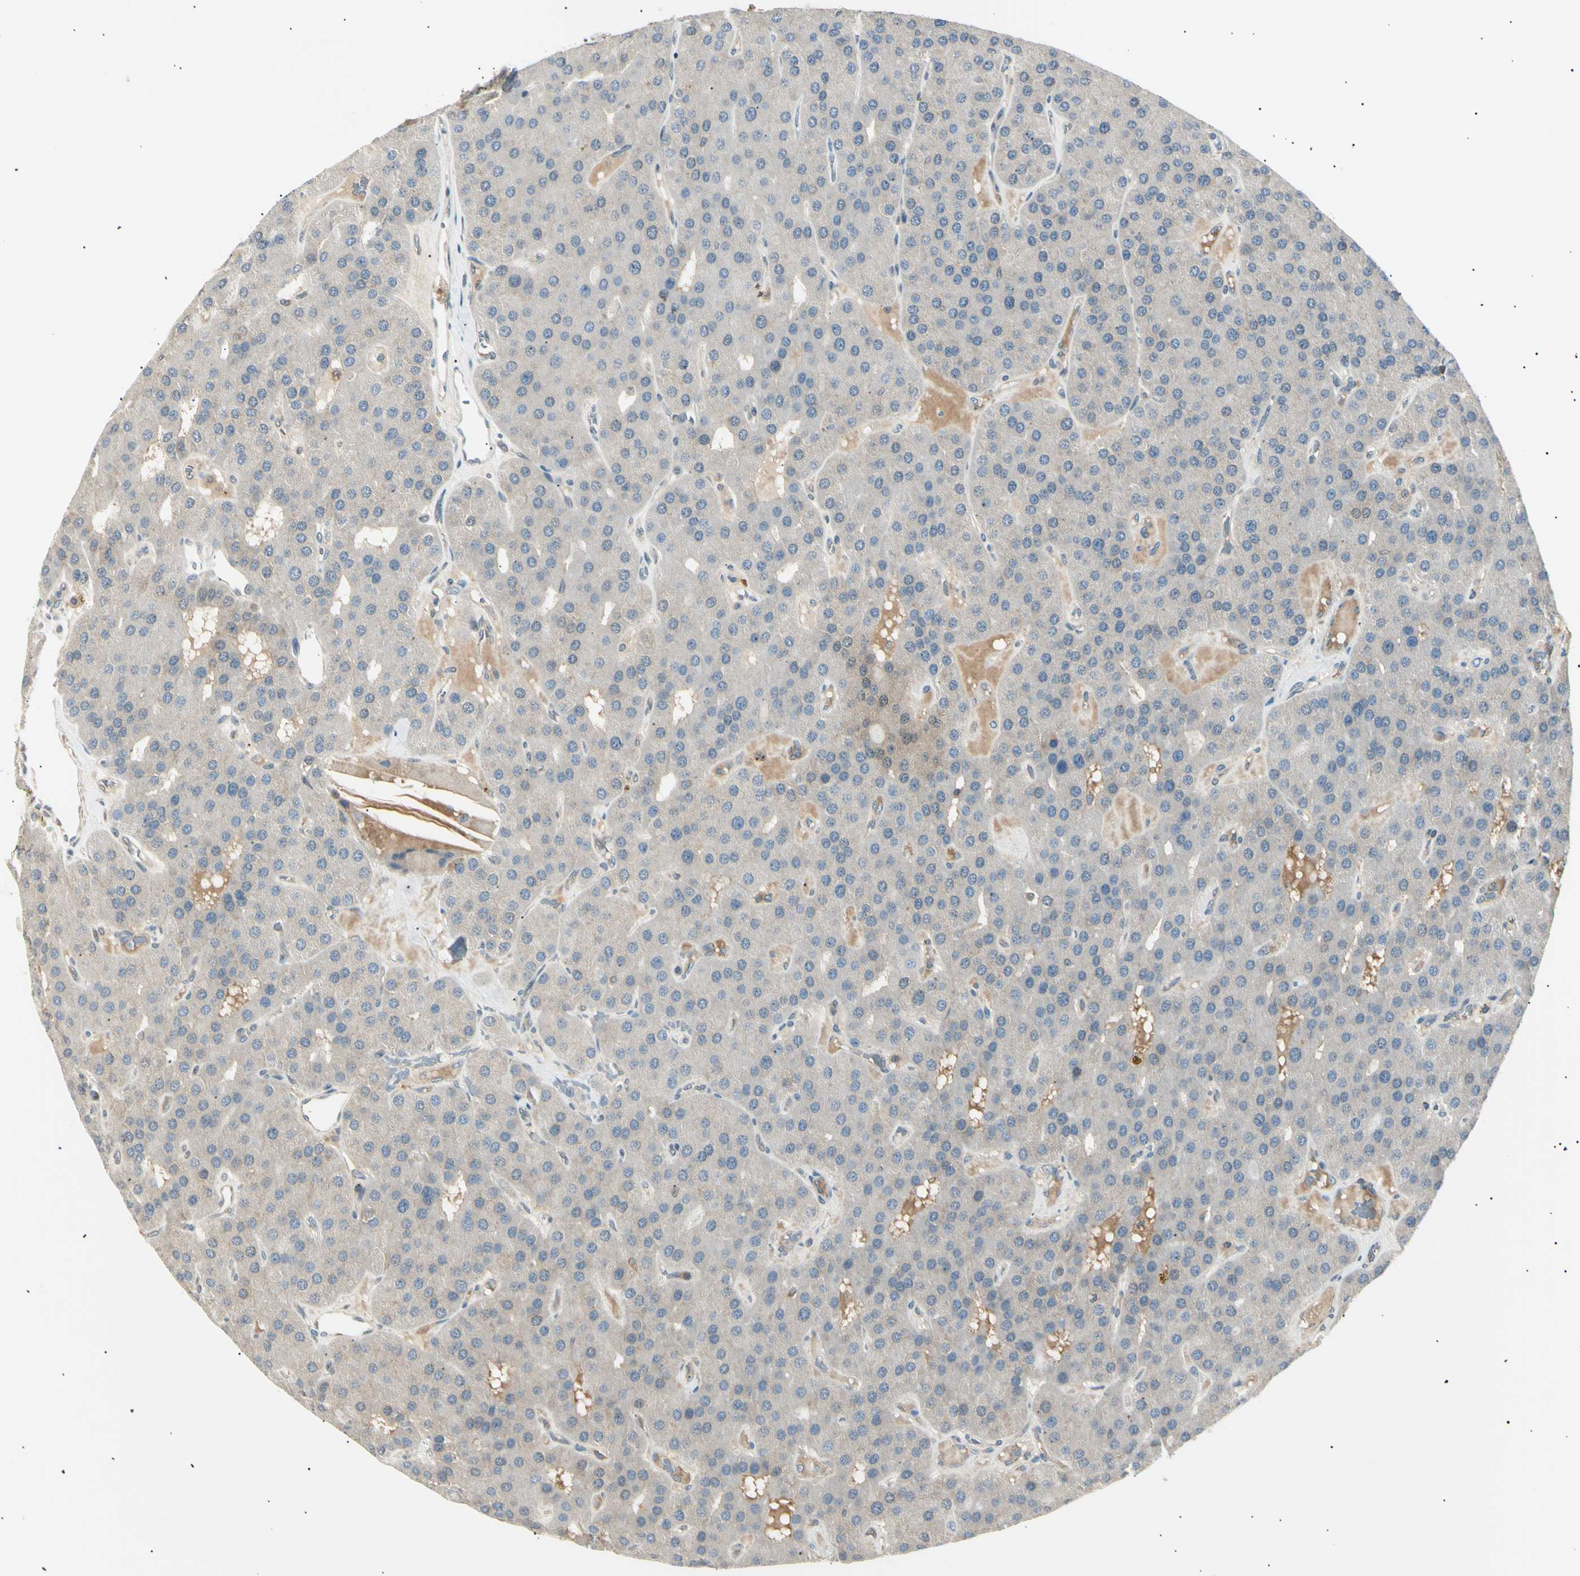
{"staining": {"intensity": "moderate", "quantity": "25%-75%", "location": "cytoplasmic/membranous"}, "tissue": "parathyroid gland", "cell_type": "Glandular cells", "image_type": "normal", "snomed": [{"axis": "morphology", "description": "Normal tissue, NOS"}, {"axis": "morphology", "description": "Adenoma, NOS"}, {"axis": "topography", "description": "Parathyroid gland"}], "caption": "The image demonstrates a brown stain indicating the presence of a protein in the cytoplasmic/membranous of glandular cells in parathyroid gland.", "gene": "LHPP", "patient": {"sex": "female", "age": 86}}